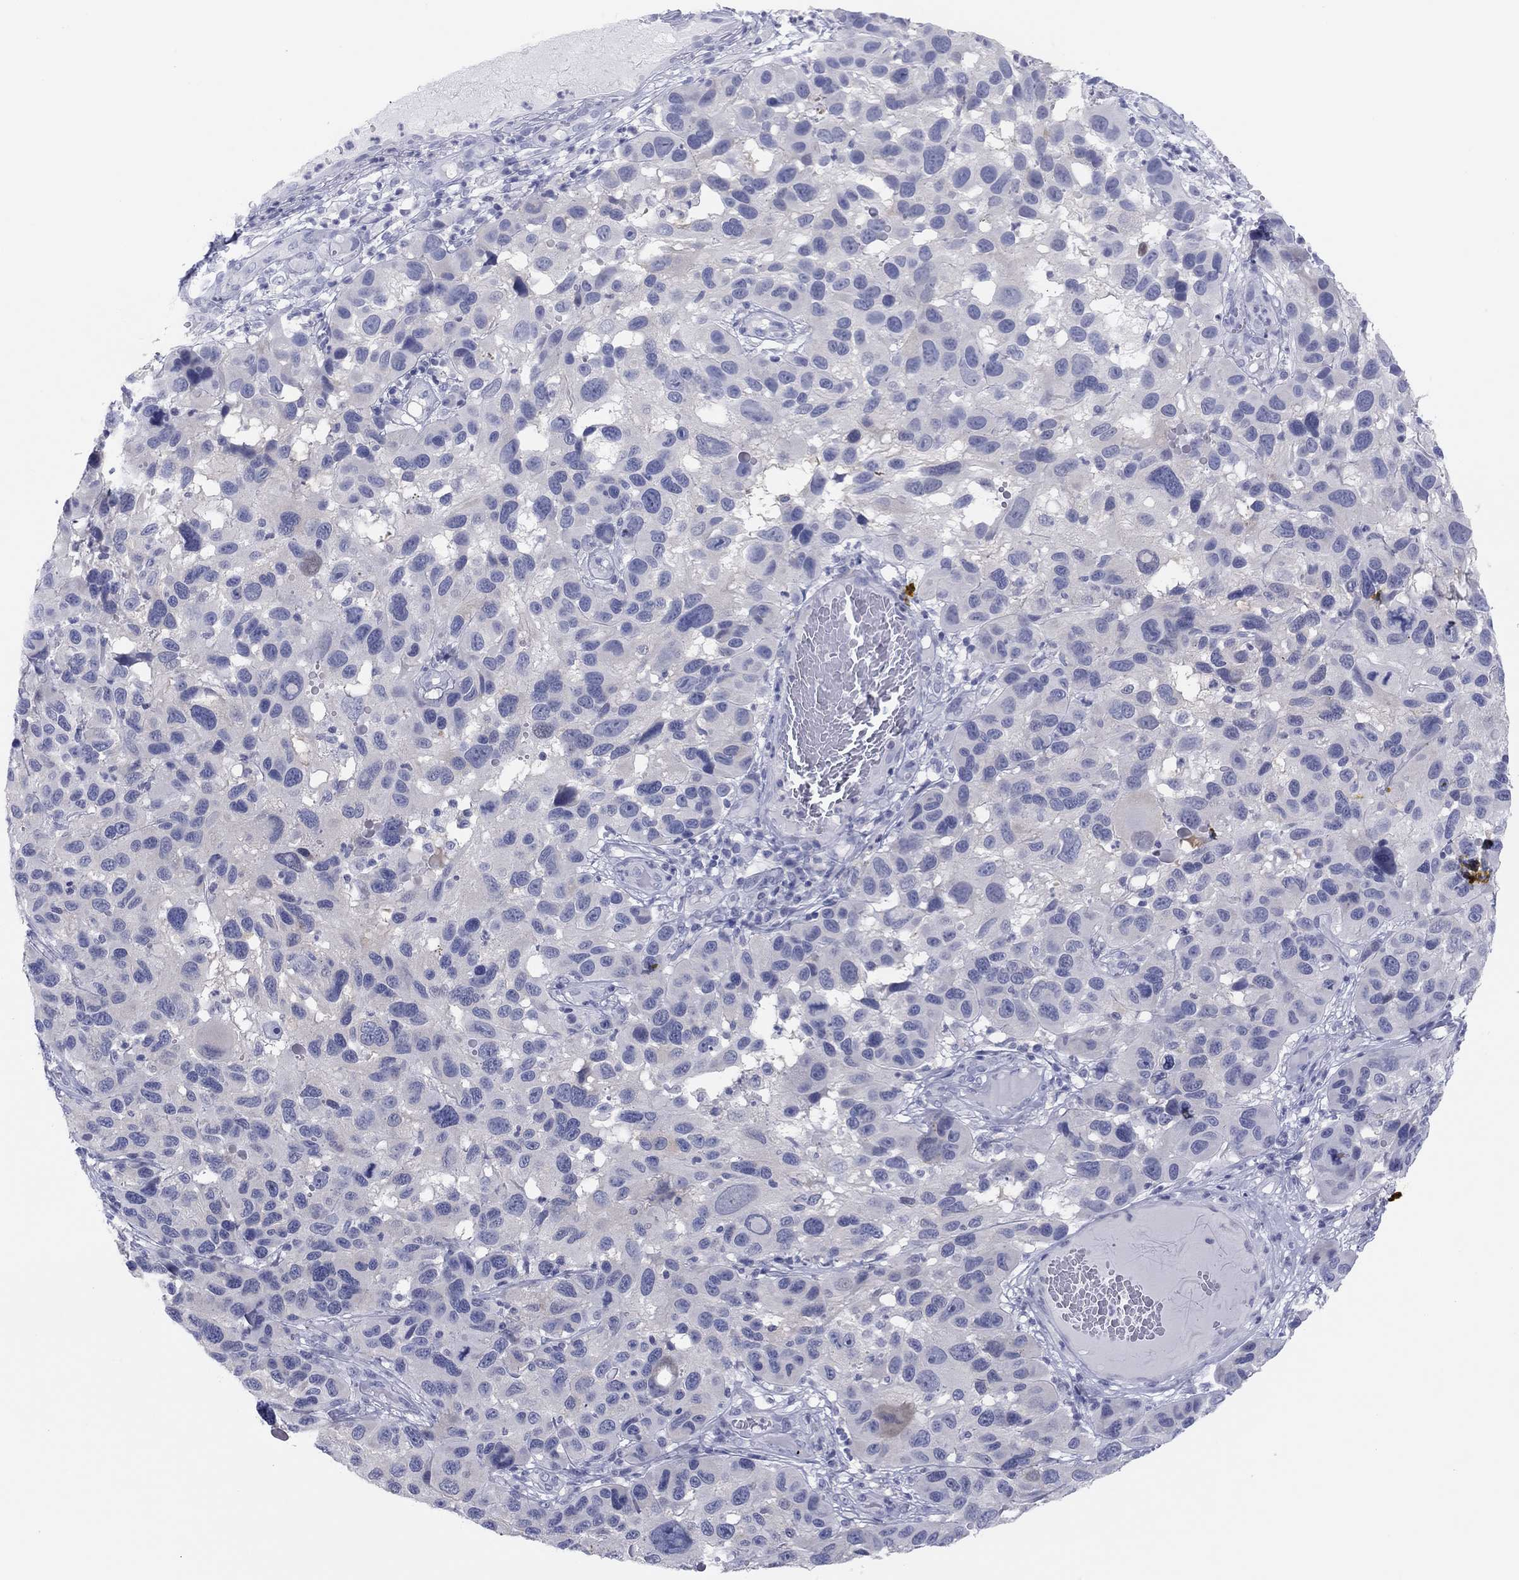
{"staining": {"intensity": "negative", "quantity": "none", "location": "none"}, "tissue": "melanoma", "cell_type": "Tumor cells", "image_type": "cancer", "snomed": [{"axis": "morphology", "description": "Malignant melanoma, NOS"}, {"axis": "topography", "description": "Skin"}], "caption": "There is no significant expression in tumor cells of malignant melanoma.", "gene": "CPNE6", "patient": {"sex": "male", "age": 53}}